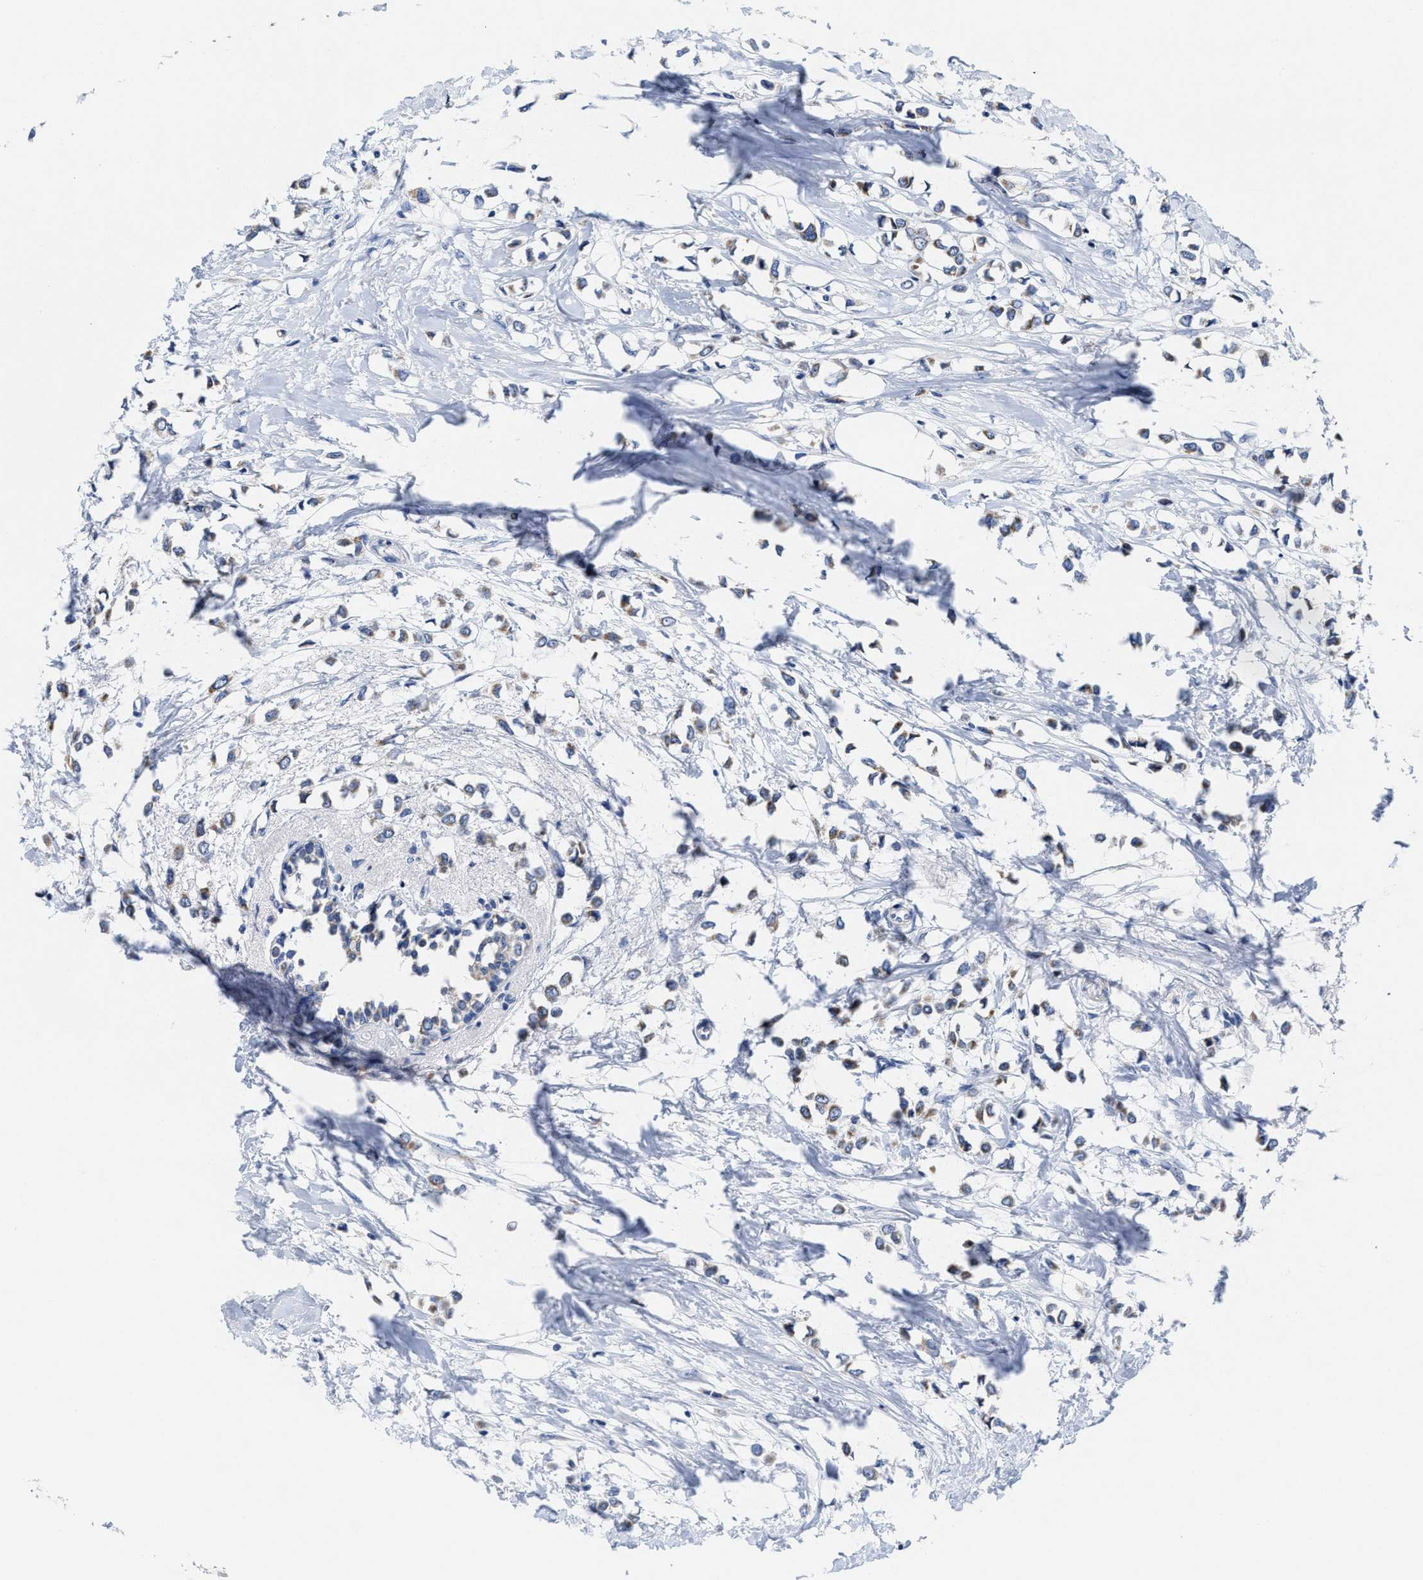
{"staining": {"intensity": "moderate", "quantity": "25%-75%", "location": "cytoplasmic/membranous"}, "tissue": "breast cancer", "cell_type": "Tumor cells", "image_type": "cancer", "snomed": [{"axis": "morphology", "description": "Lobular carcinoma"}, {"axis": "topography", "description": "Breast"}], "caption": "The immunohistochemical stain shows moderate cytoplasmic/membranous staining in tumor cells of lobular carcinoma (breast) tissue.", "gene": "TBRG4", "patient": {"sex": "female", "age": 51}}